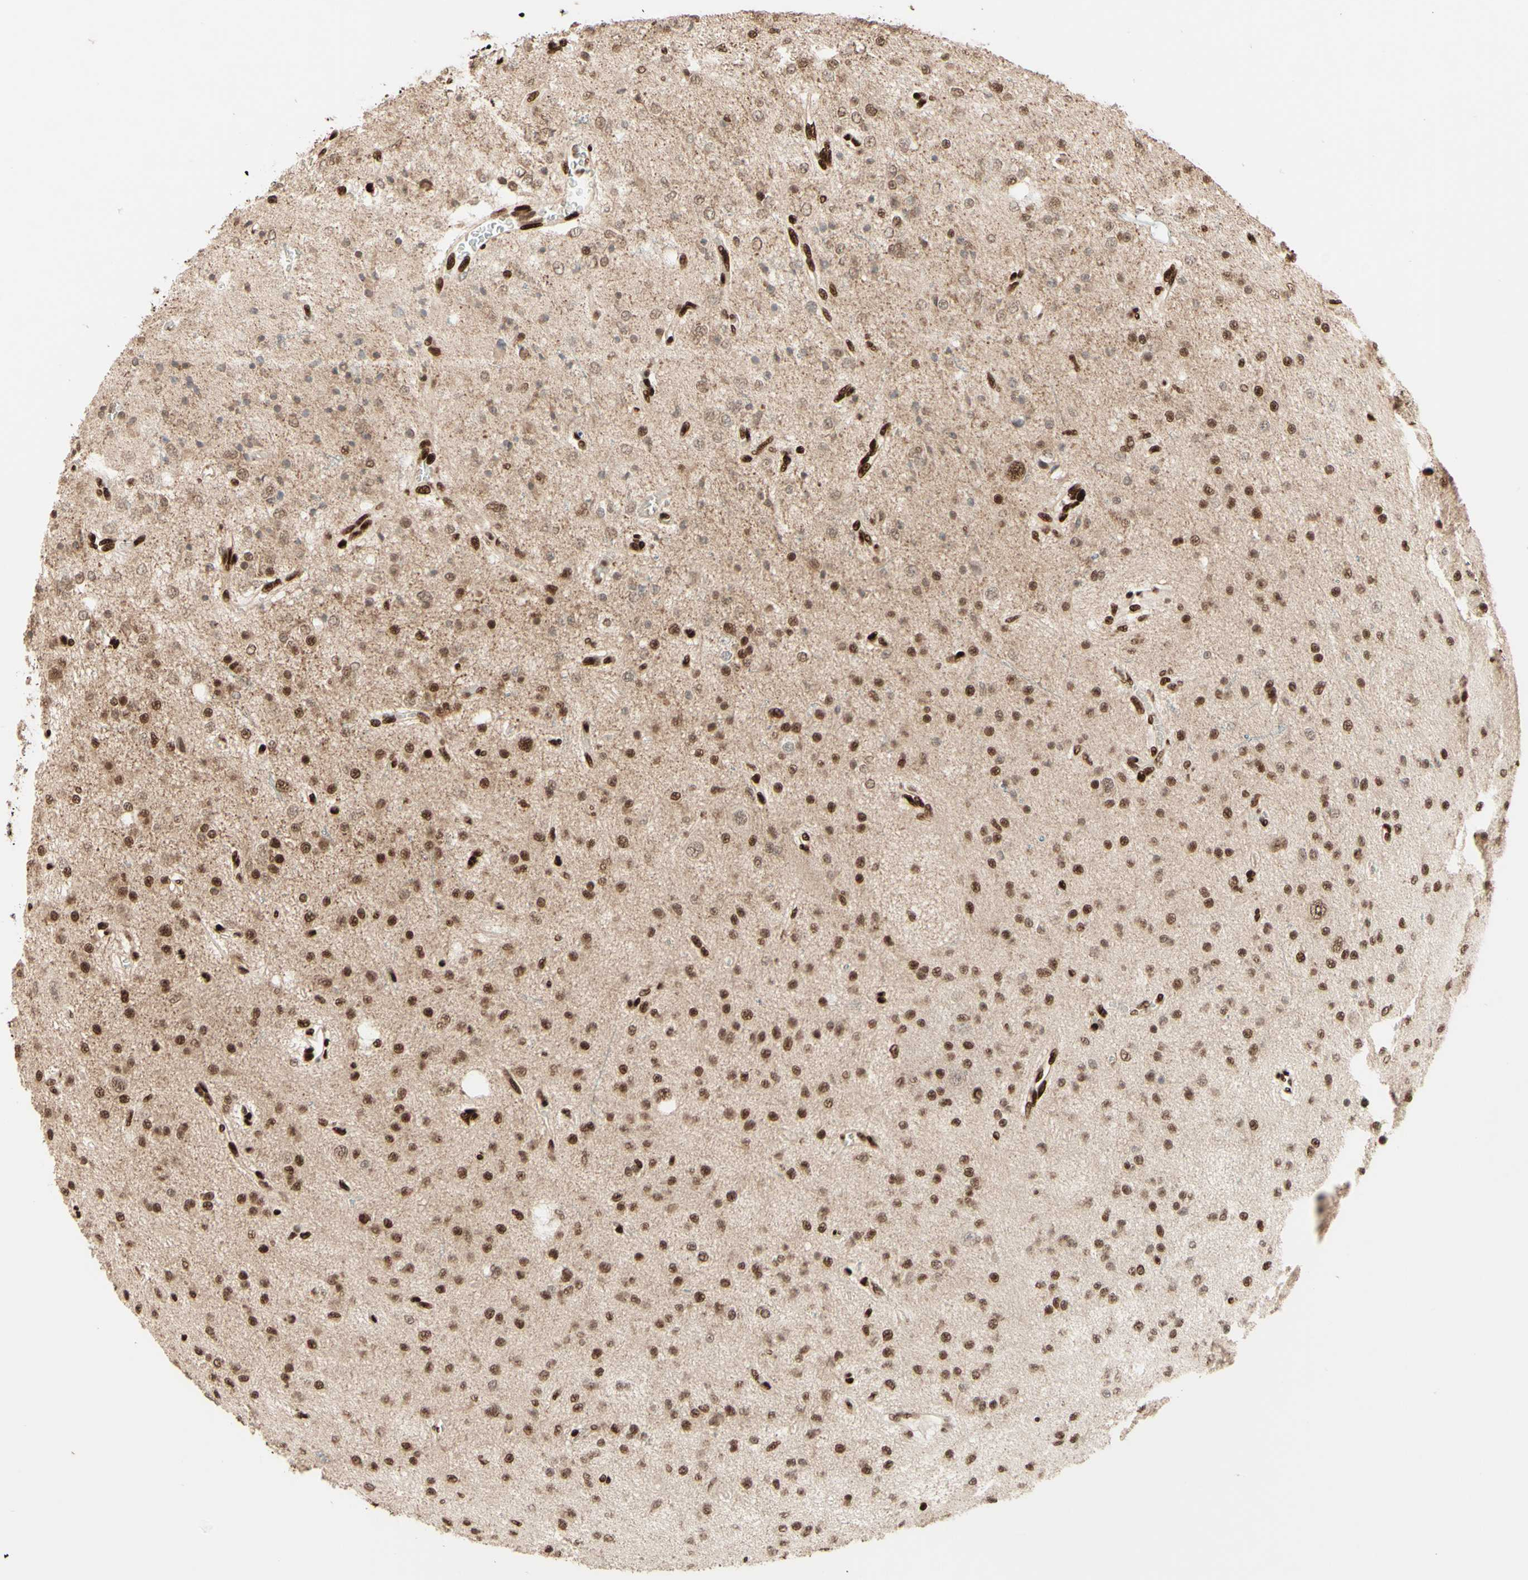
{"staining": {"intensity": "moderate", "quantity": ">75%", "location": "nuclear"}, "tissue": "glioma", "cell_type": "Tumor cells", "image_type": "cancer", "snomed": [{"axis": "morphology", "description": "Glioma, malignant, Low grade"}, {"axis": "topography", "description": "Brain"}], "caption": "This photomicrograph demonstrates IHC staining of human malignant glioma (low-grade), with medium moderate nuclear positivity in approximately >75% of tumor cells.", "gene": "NR3C1", "patient": {"sex": "male", "age": 38}}